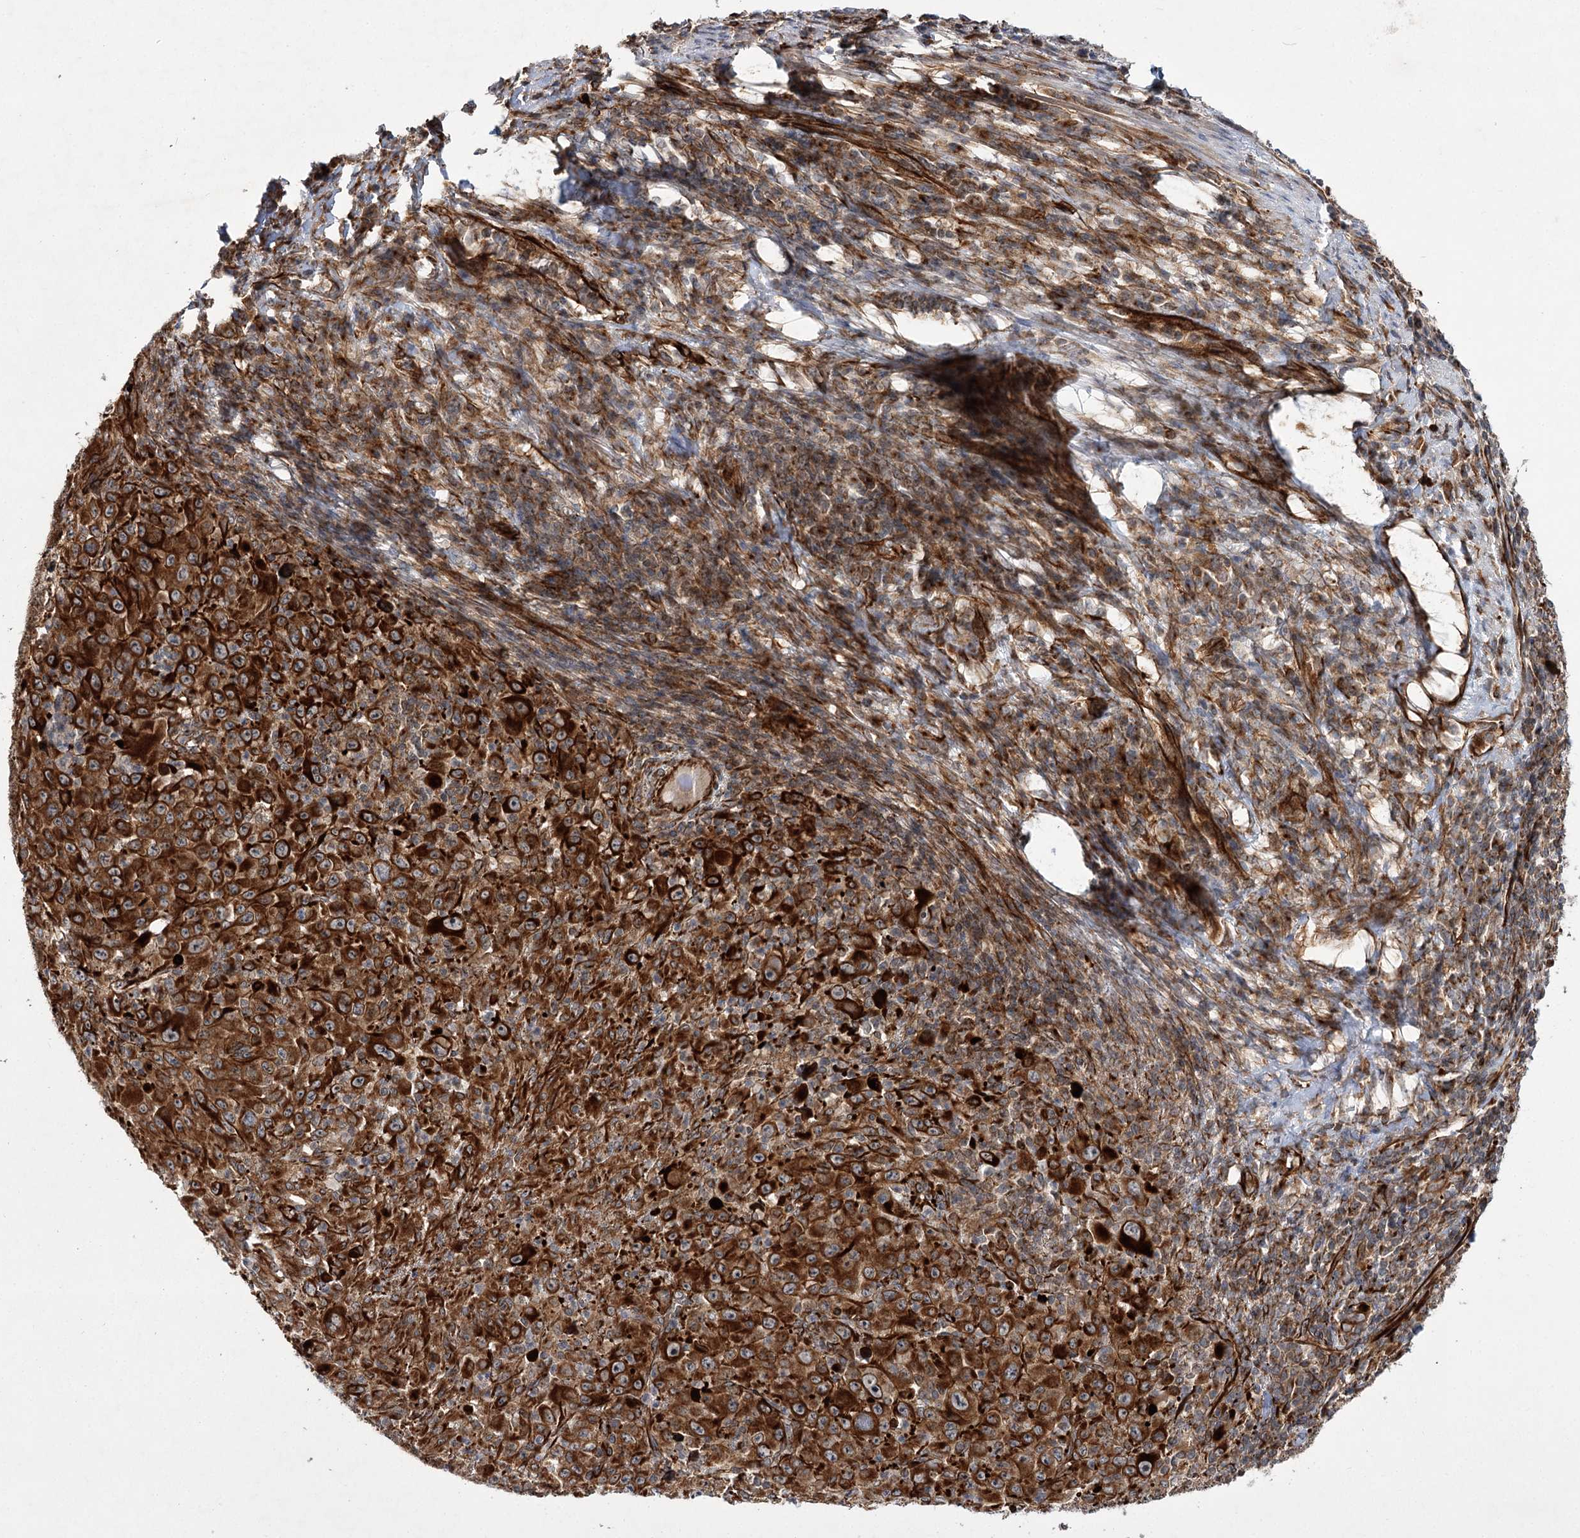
{"staining": {"intensity": "strong", "quantity": ">75%", "location": "cytoplasmic/membranous"}, "tissue": "melanoma", "cell_type": "Tumor cells", "image_type": "cancer", "snomed": [{"axis": "morphology", "description": "Malignant melanoma, Metastatic site"}, {"axis": "topography", "description": "Skin"}], "caption": "Melanoma stained for a protein (brown) exhibits strong cytoplasmic/membranous positive positivity in approximately >75% of tumor cells.", "gene": "DPEP2", "patient": {"sex": "female", "age": 56}}